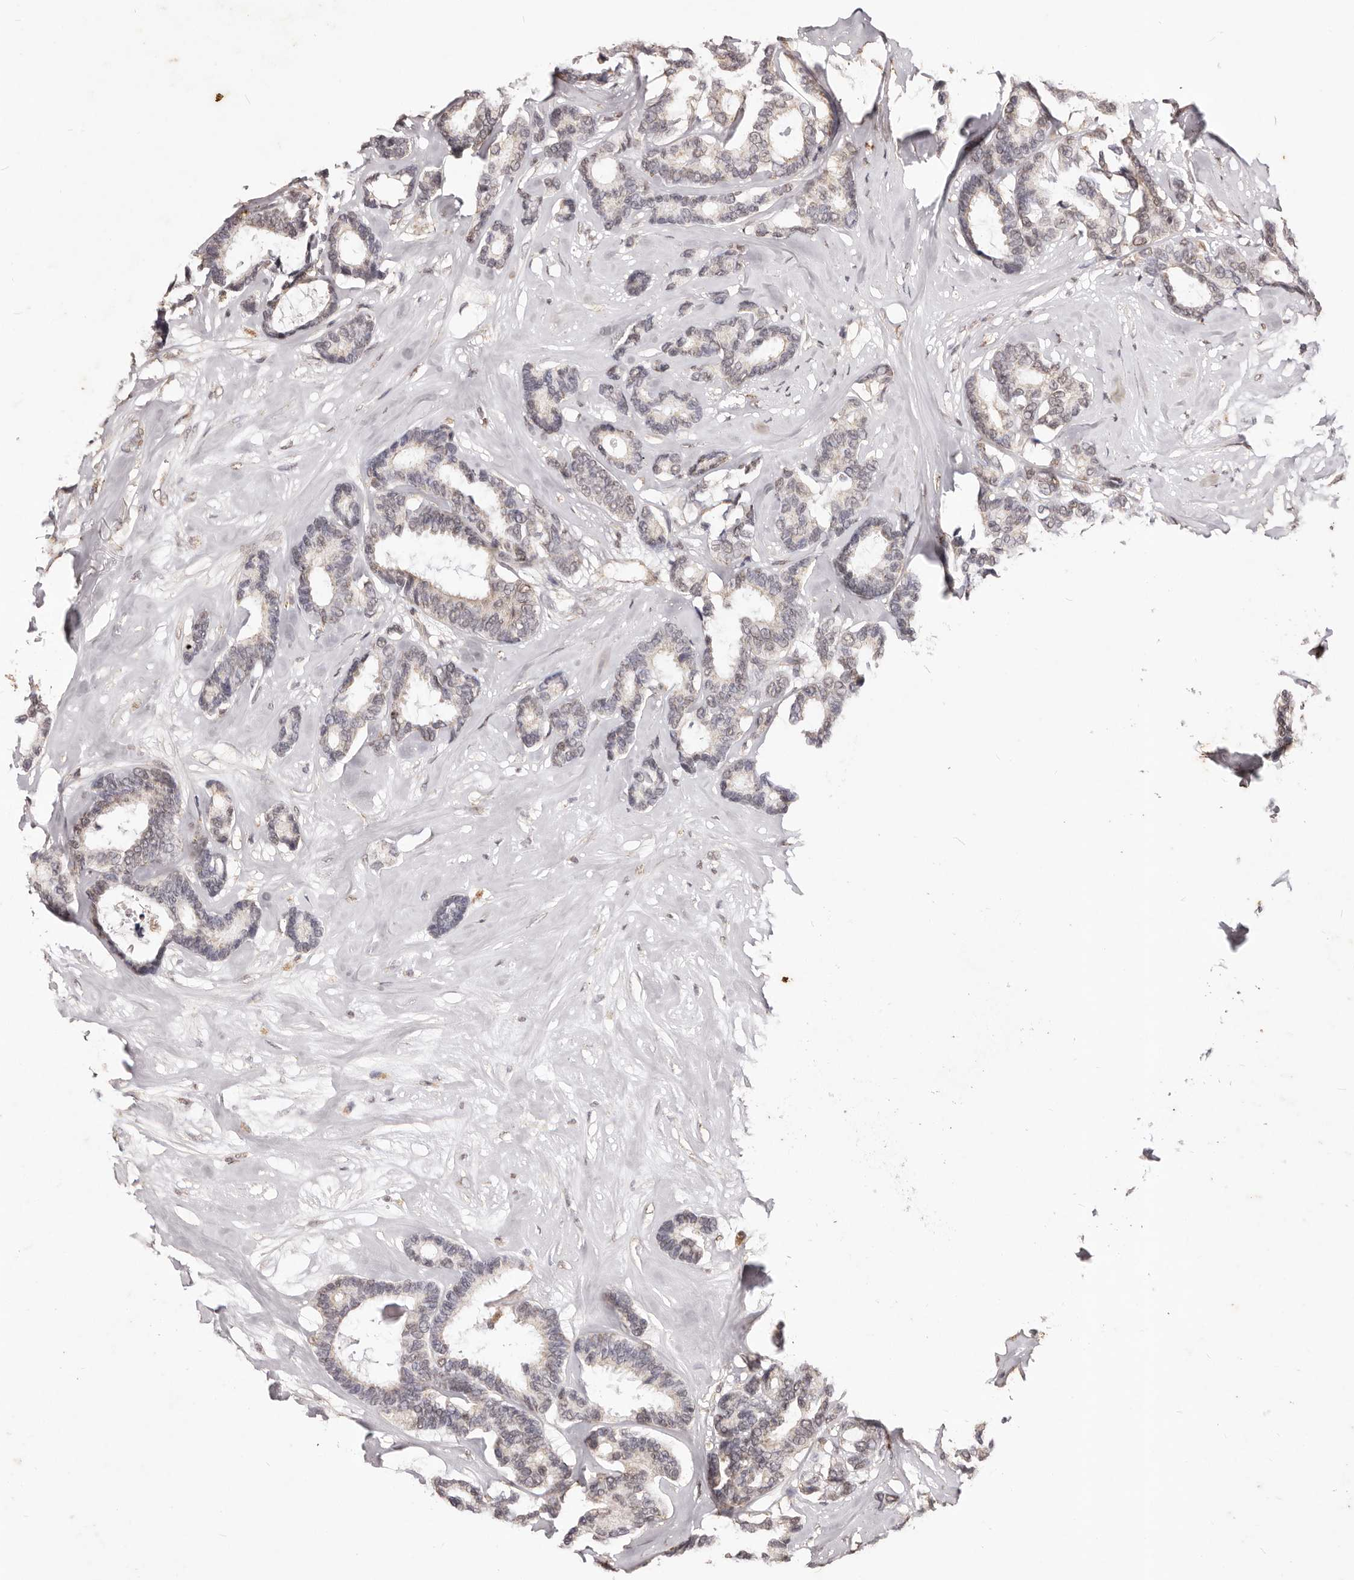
{"staining": {"intensity": "weak", "quantity": "25%-75%", "location": "nuclear"}, "tissue": "breast cancer", "cell_type": "Tumor cells", "image_type": "cancer", "snomed": [{"axis": "morphology", "description": "Duct carcinoma"}, {"axis": "topography", "description": "Breast"}], "caption": "Intraductal carcinoma (breast) stained for a protein reveals weak nuclear positivity in tumor cells.", "gene": "RPS6KA5", "patient": {"sex": "female", "age": 87}}